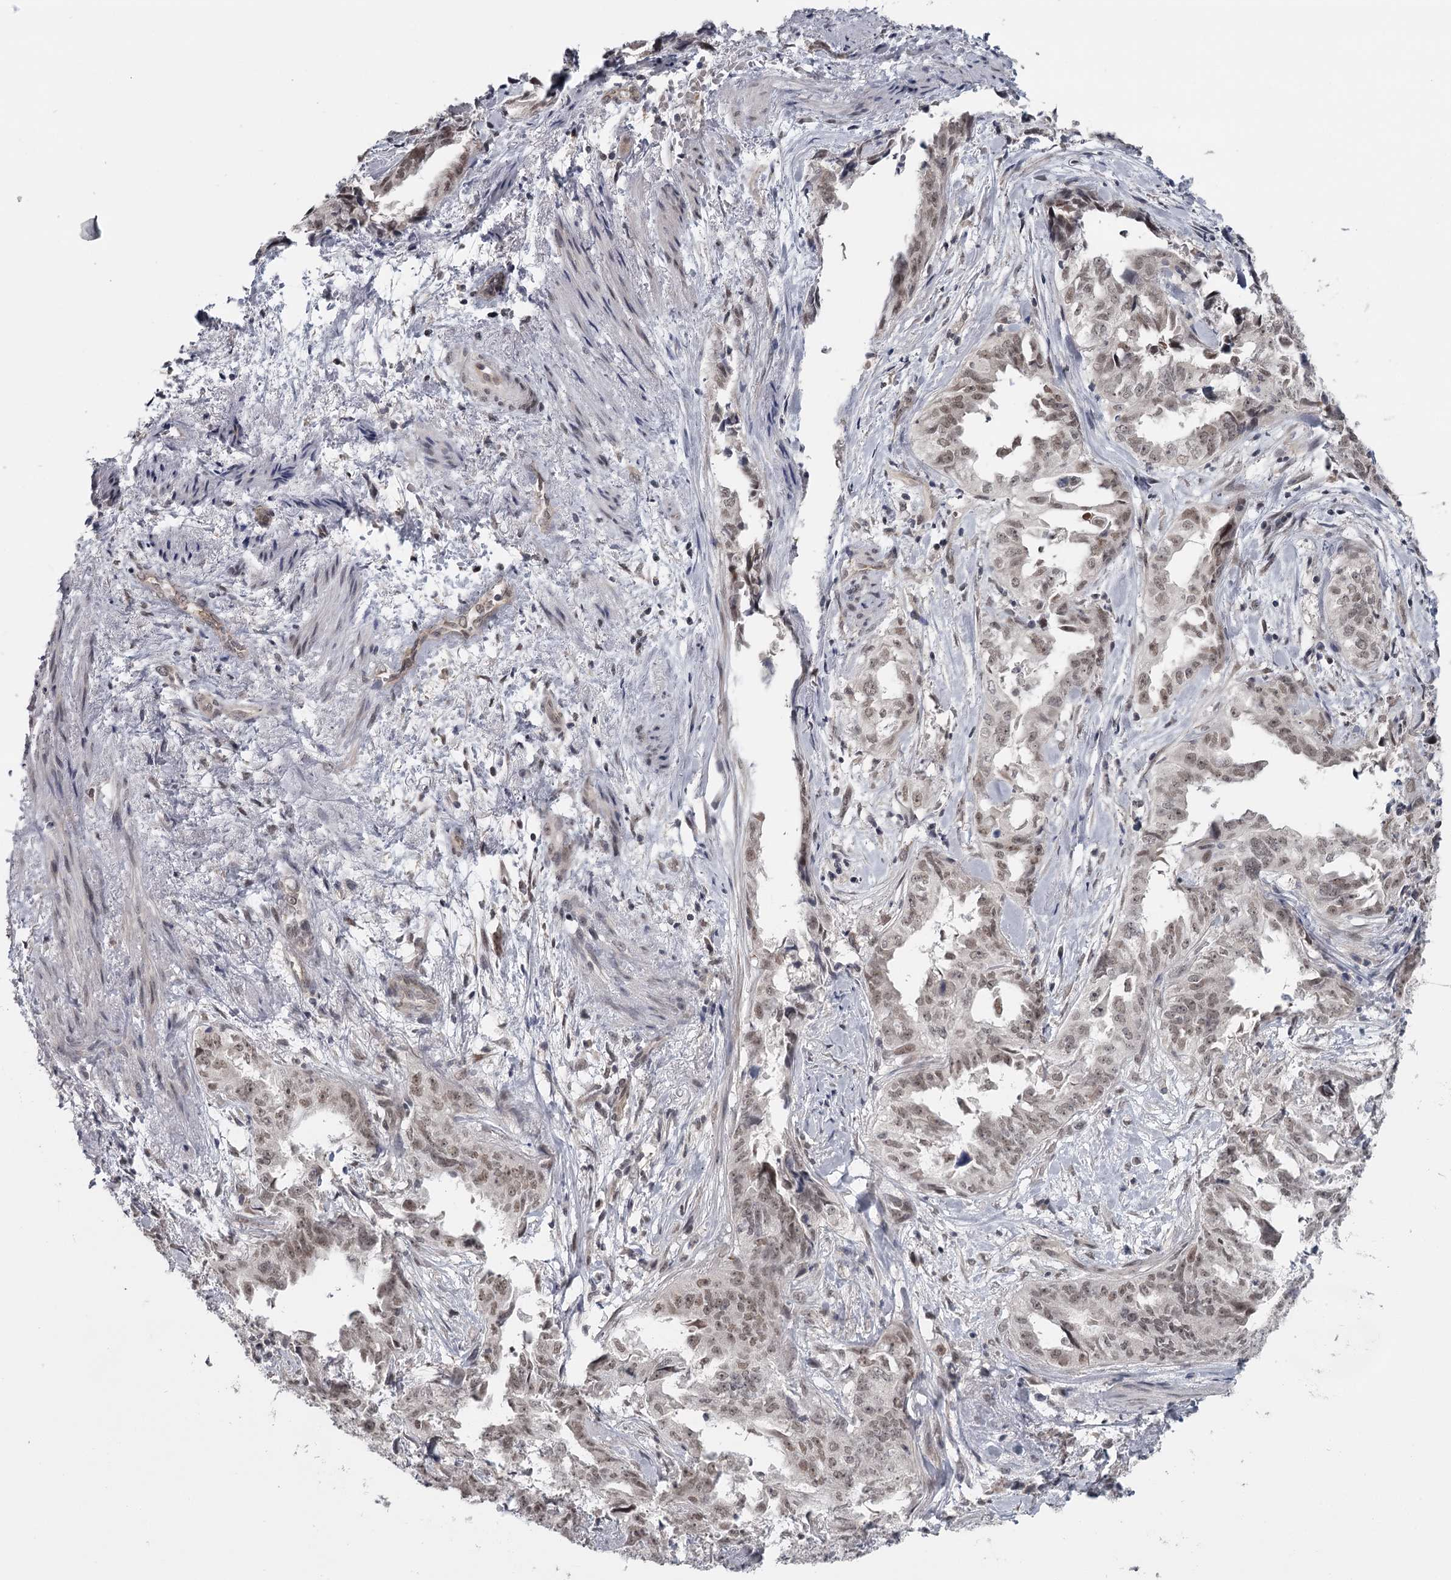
{"staining": {"intensity": "moderate", "quantity": ">75%", "location": "nuclear"}, "tissue": "endometrial cancer", "cell_type": "Tumor cells", "image_type": "cancer", "snomed": [{"axis": "morphology", "description": "Adenocarcinoma, NOS"}, {"axis": "topography", "description": "Endometrium"}], "caption": "Protein staining by IHC exhibits moderate nuclear staining in approximately >75% of tumor cells in endometrial cancer. Using DAB (brown) and hematoxylin (blue) stains, captured at high magnification using brightfield microscopy.", "gene": "FAM13C", "patient": {"sex": "female", "age": 65}}